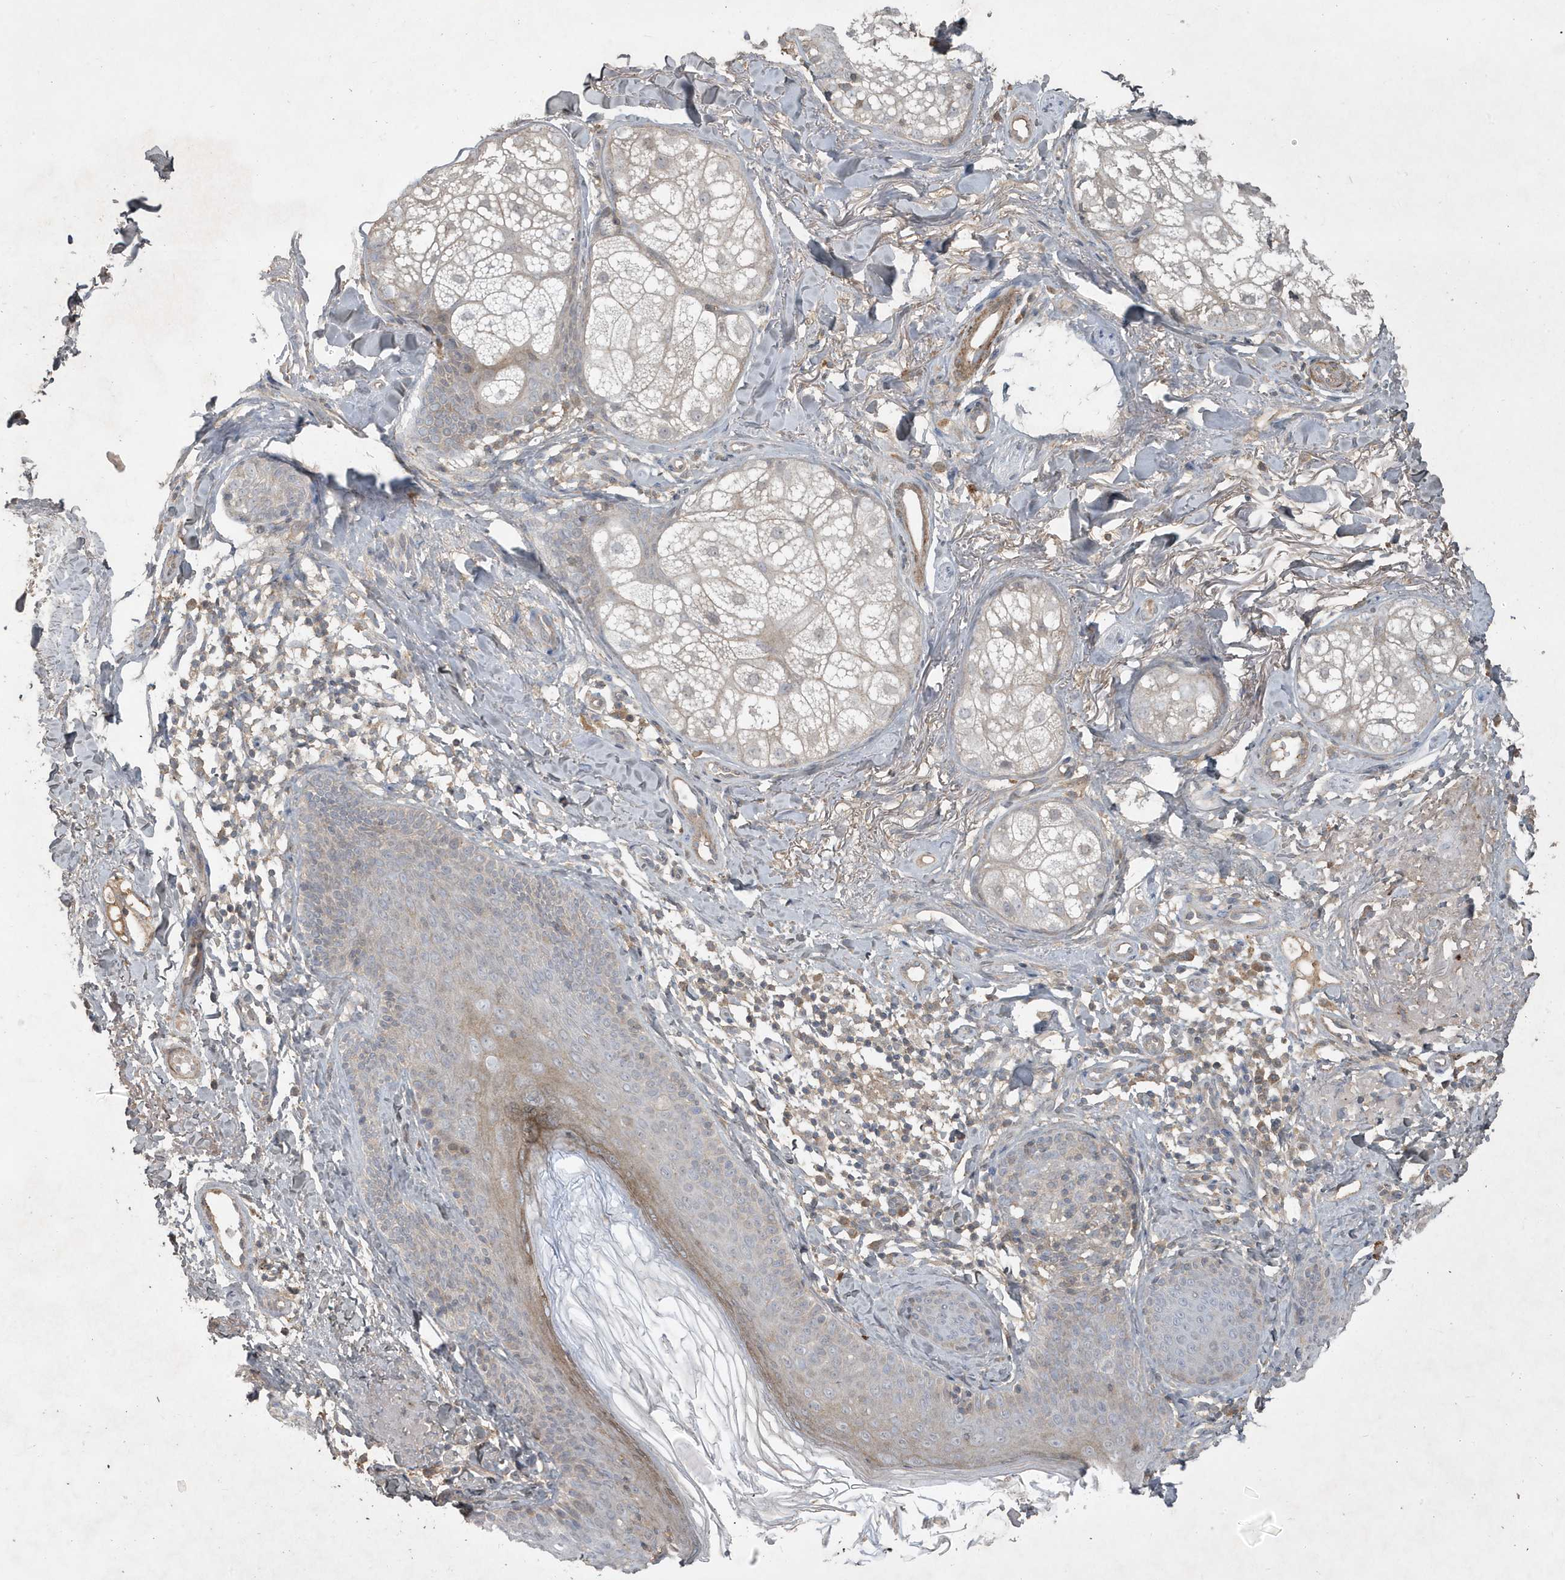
{"staining": {"intensity": "moderate", "quantity": ">75%", "location": "cytoplasmic/membranous"}, "tissue": "skin", "cell_type": "Fibroblasts", "image_type": "normal", "snomed": [{"axis": "morphology", "description": "Normal tissue, NOS"}, {"axis": "topography", "description": "Skin"}], "caption": "IHC (DAB (3,3'-diaminobenzidine)) staining of normal skin shows moderate cytoplasmic/membranous protein staining in about >75% of fibroblasts.", "gene": "PRRT3", "patient": {"sex": "male", "age": 57}}